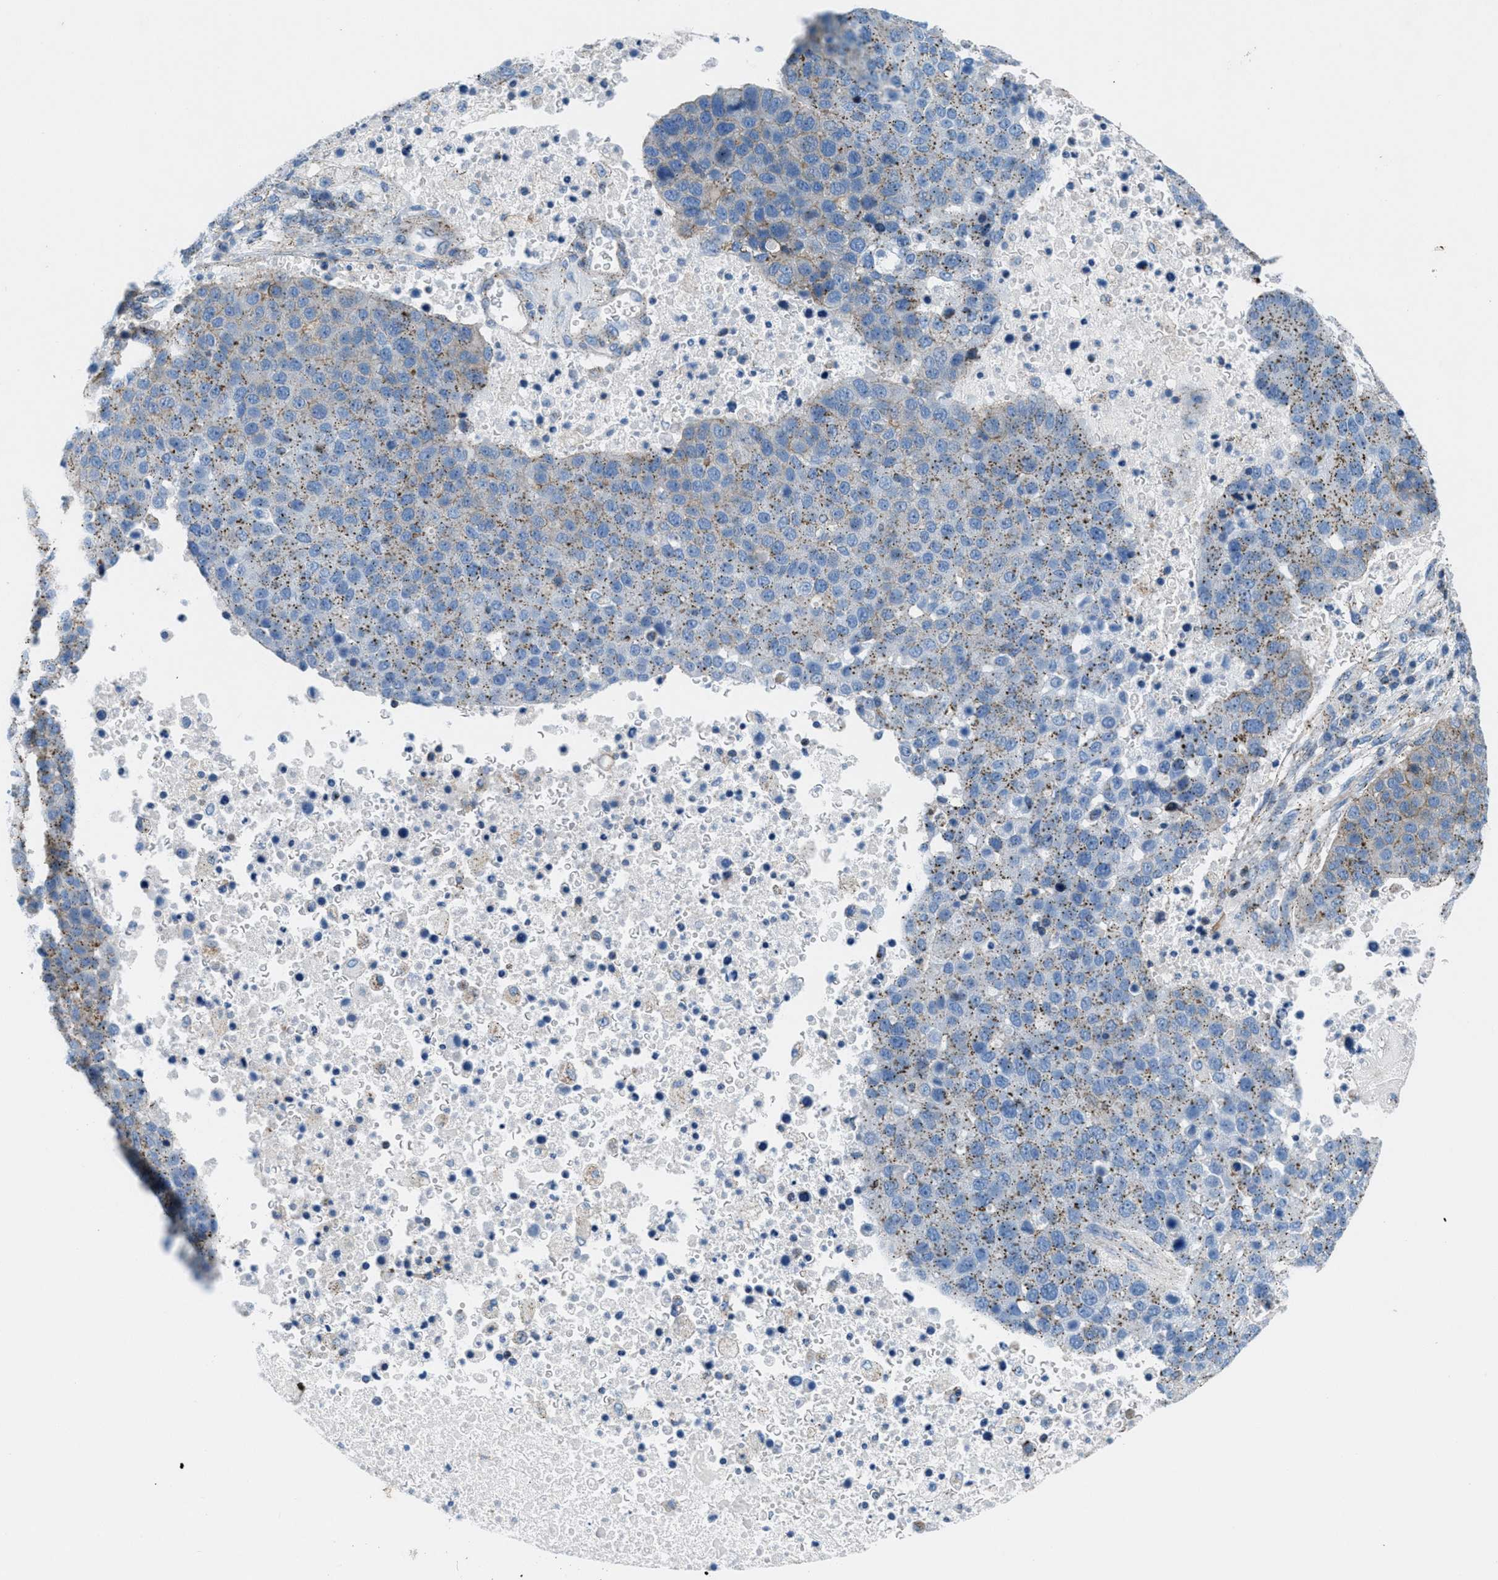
{"staining": {"intensity": "moderate", "quantity": "25%-75%", "location": "cytoplasmic/membranous"}, "tissue": "pancreatic cancer", "cell_type": "Tumor cells", "image_type": "cancer", "snomed": [{"axis": "morphology", "description": "Adenocarcinoma, NOS"}, {"axis": "topography", "description": "Pancreas"}], "caption": "Moderate cytoplasmic/membranous positivity for a protein is present in about 25%-75% of tumor cells of pancreatic adenocarcinoma using IHC.", "gene": "MFSD13A", "patient": {"sex": "female", "age": 61}}